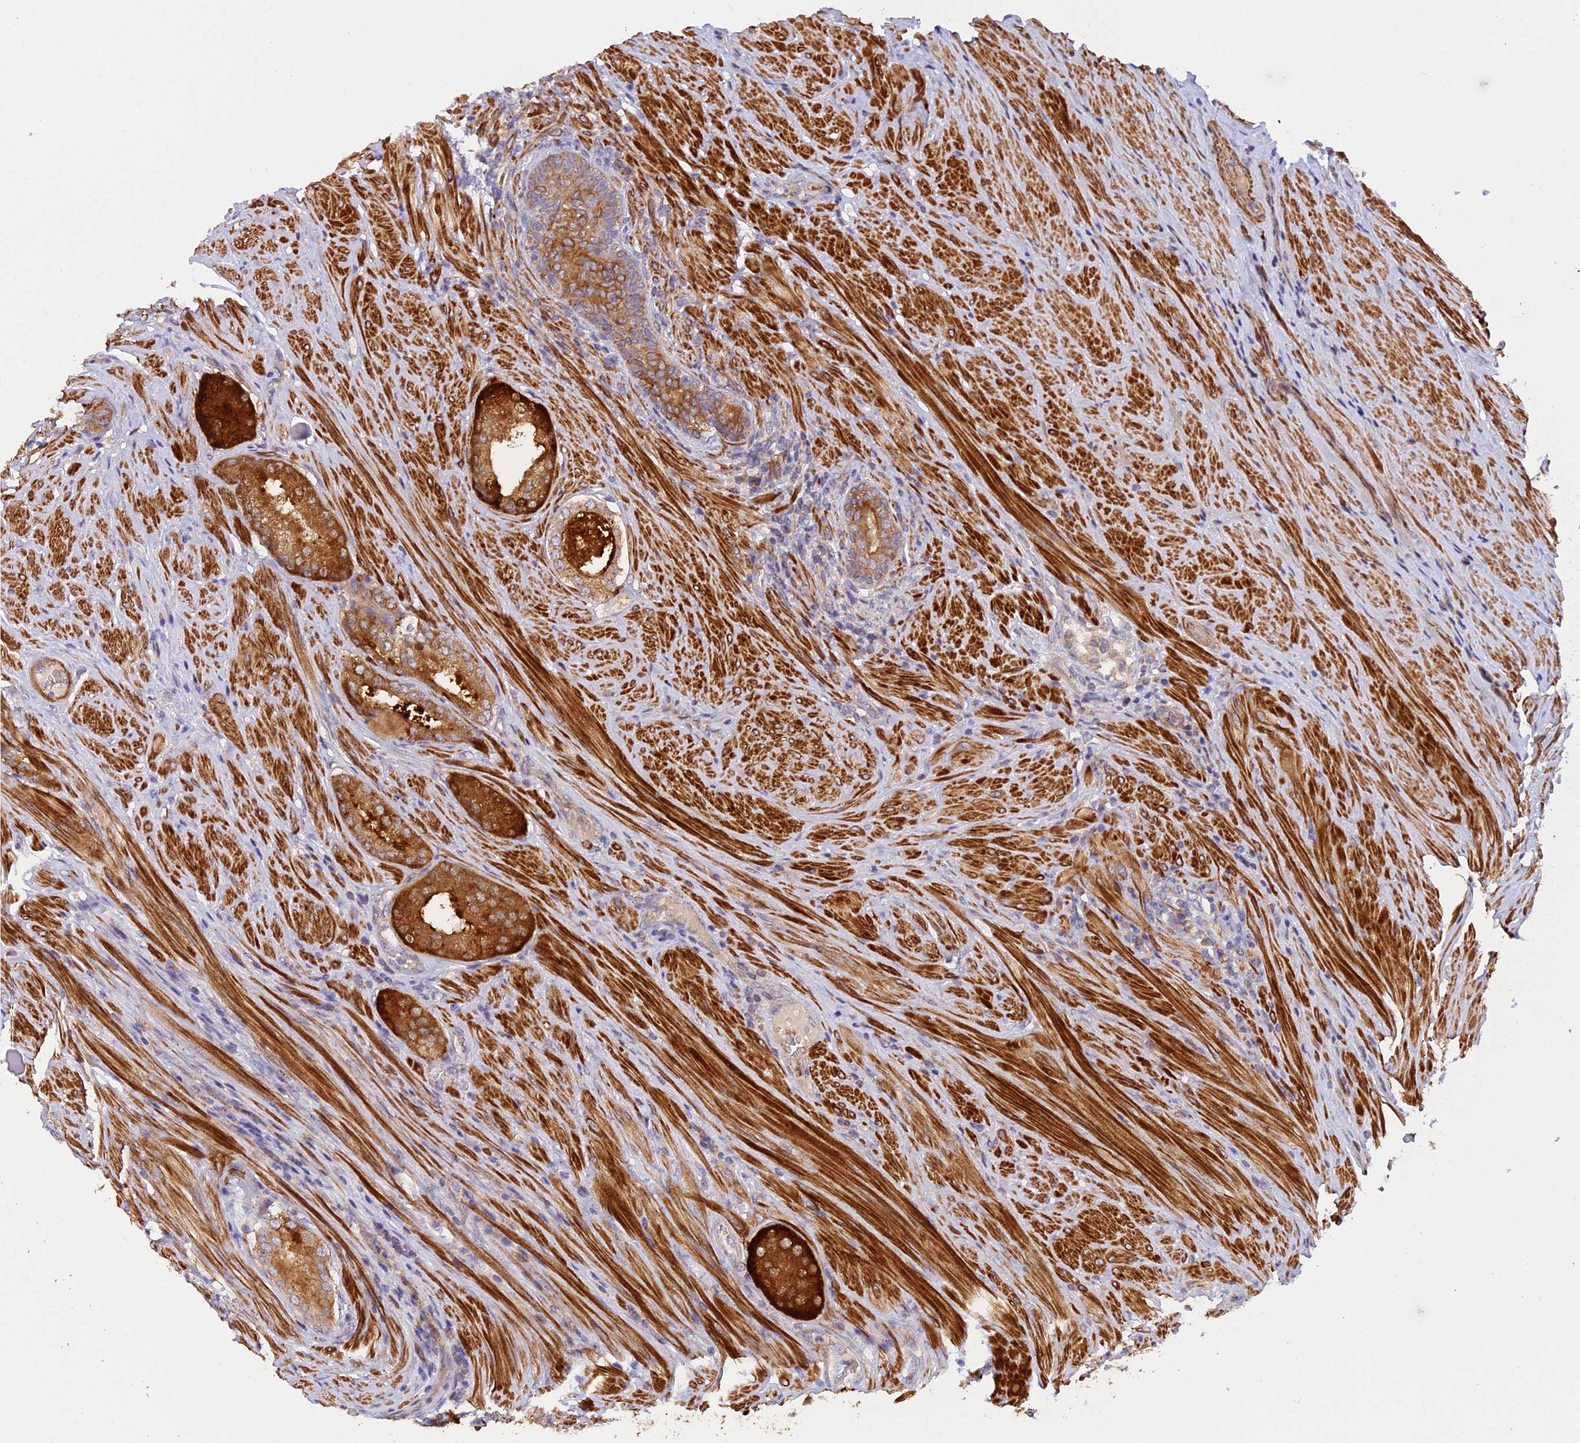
{"staining": {"intensity": "strong", "quantity": ">75%", "location": "cytoplasmic/membranous"}, "tissue": "prostate cancer", "cell_type": "Tumor cells", "image_type": "cancer", "snomed": [{"axis": "morphology", "description": "Adenocarcinoma, Low grade"}, {"axis": "topography", "description": "Prostate"}], "caption": "There is high levels of strong cytoplasmic/membranous expression in tumor cells of prostate adenocarcinoma (low-grade), as demonstrated by immunohistochemical staining (brown color).", "gene": "WDFY4", "patient": {"sex": "male", "age": 68}}